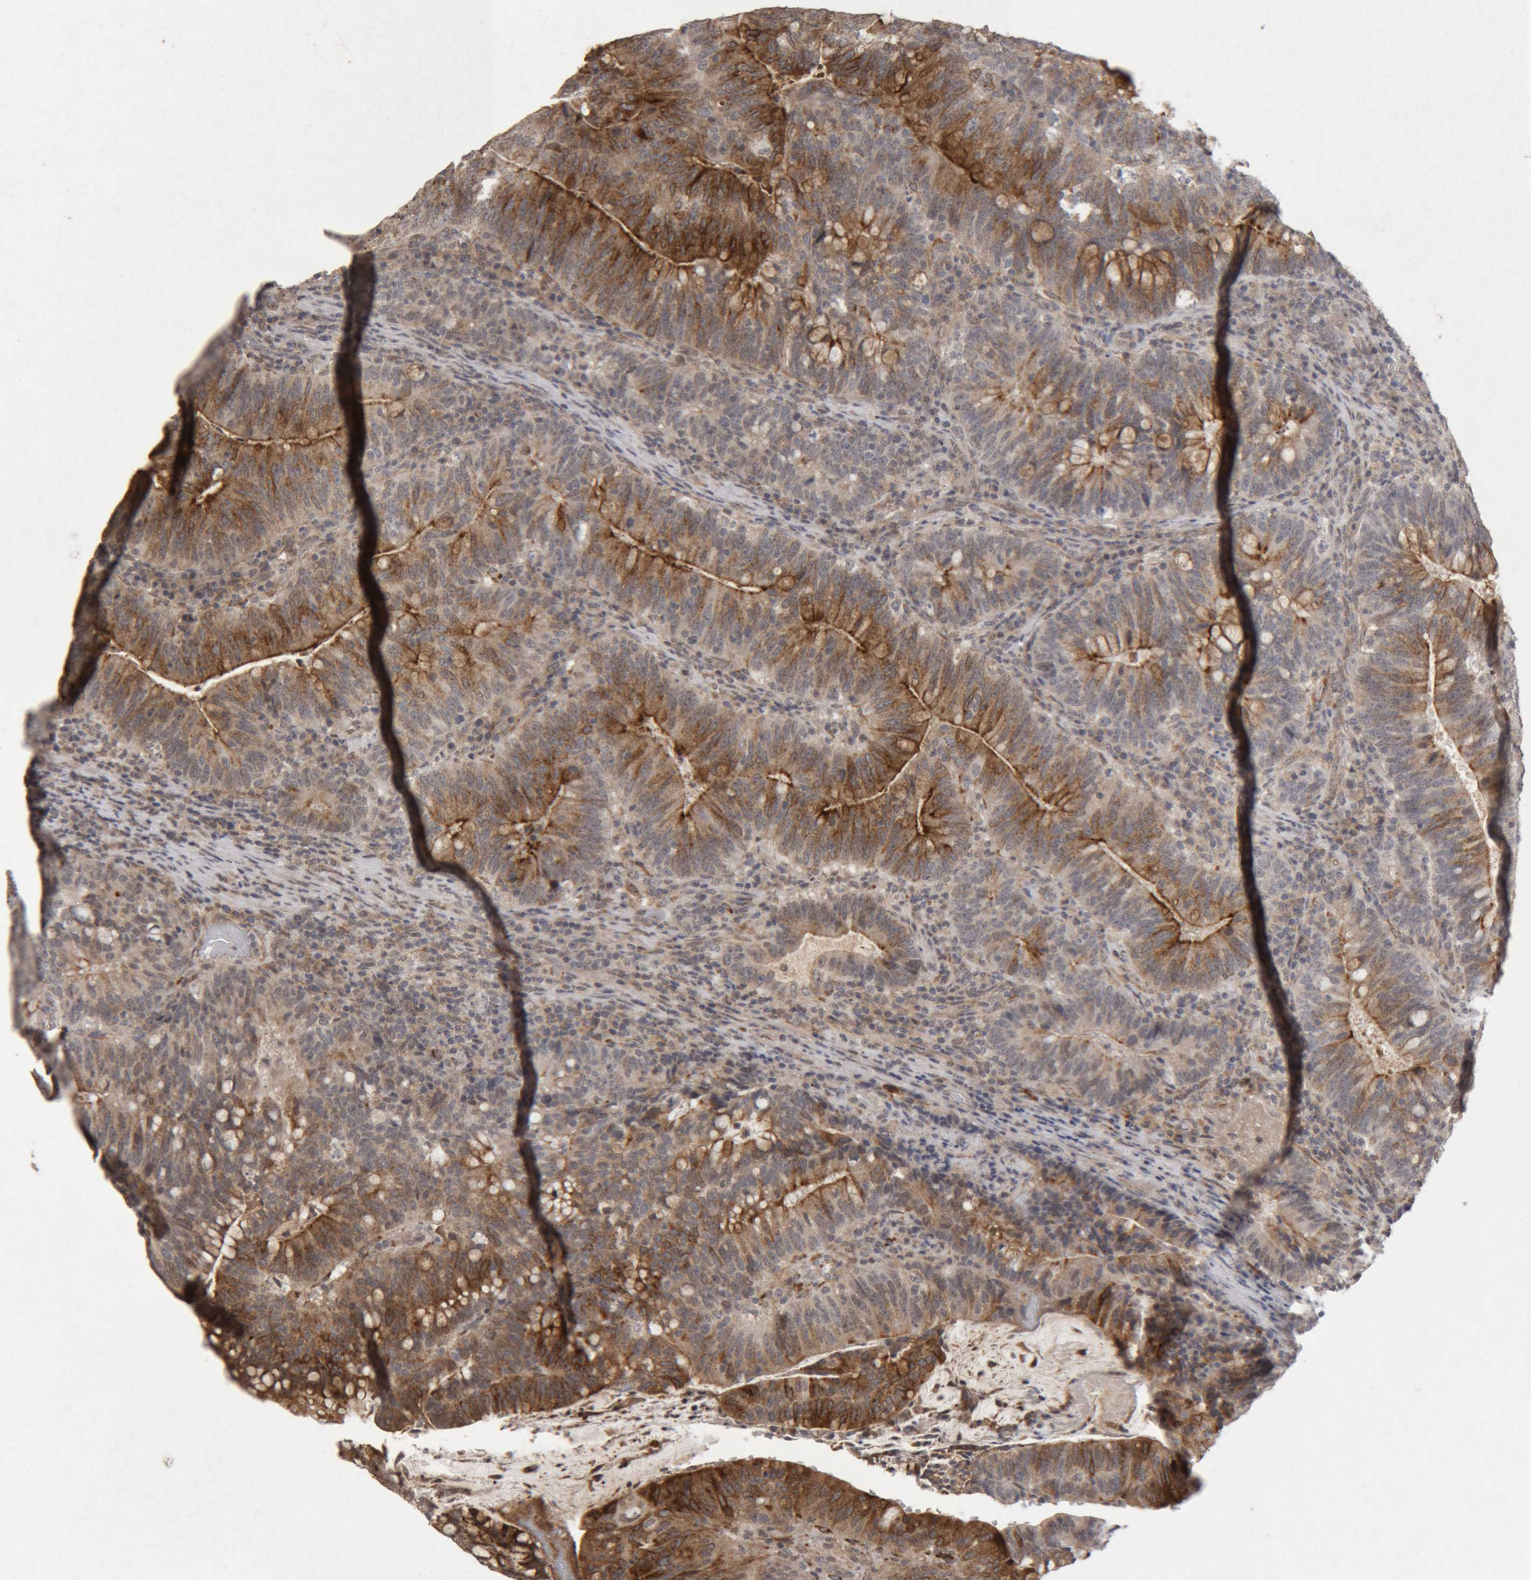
{"staining": {"intensity": "moderate", "quantity": ">75%", "location": "cytoplasmic/membranous"}, "tissue": "colorectal cancer", "cell_type": "Tumor cells", "image_type": "cancer", "snomed": [{"axis": "morphology", "description": "Adenocarcinoma, NOS"}, {"axis": "topography", "description": "Colon"}], "caption": "Colorectal cancer (adenocarcinoma) was stained to show a protein in brown. There is medium levels of moderate cytoplasmic/membranous staining in approximately >75% of tumor cells. The protein is stained brown, and the nuclei are stained in blue (DAB IHC with brightfield microscopy, high magnification).", "gene": "MEP1A", "patient": {"sex": "female", "age": 66}}